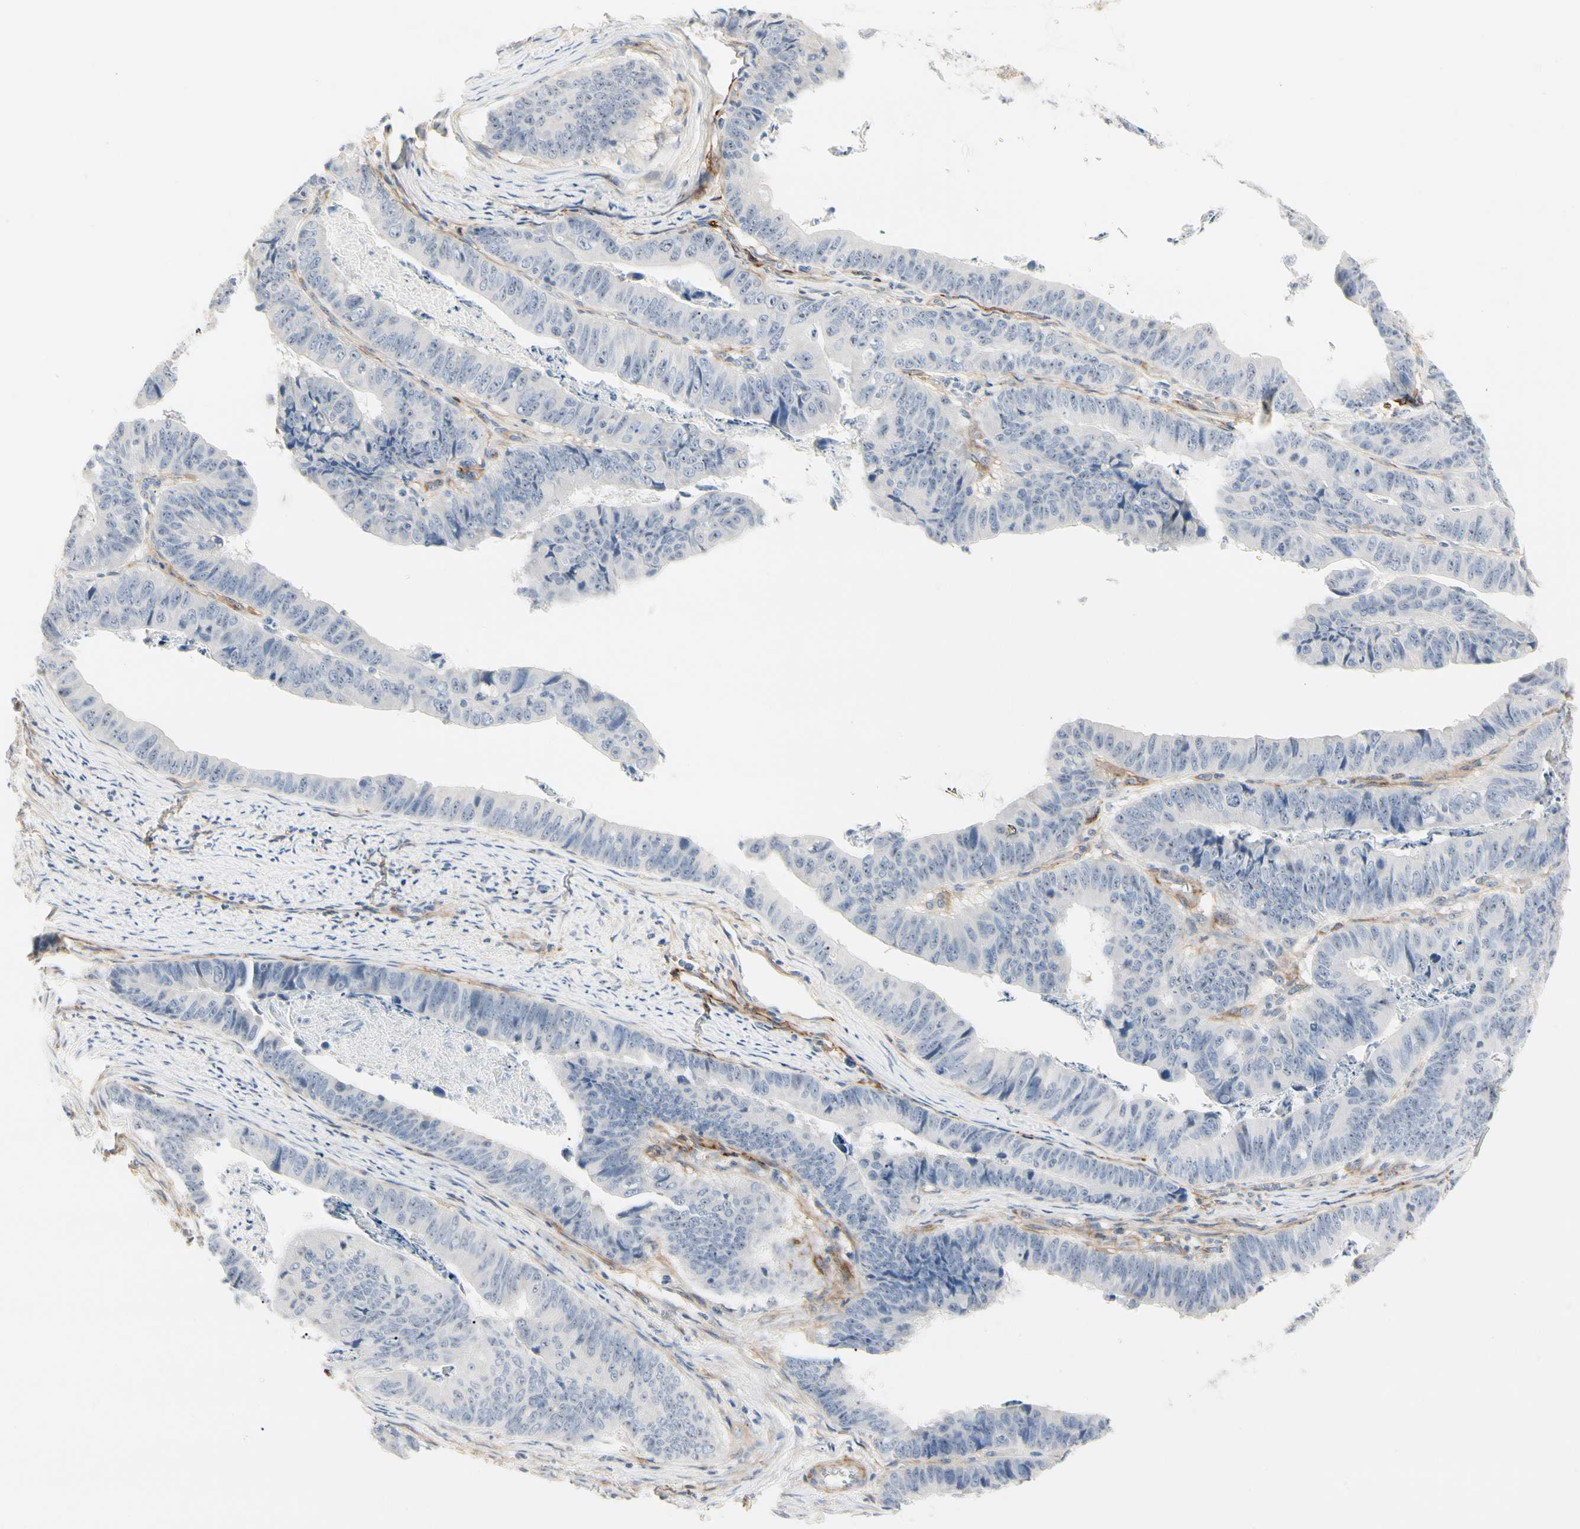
{"staining": {"intensity": "negative", "quantity": "none", "location": "none"}, "tissue": "stomach cancer", "cell_type": "Tumor cells", "image_type": "cancer", "snomed": [{"axis": "morphology", "description": "Adenocarcinoma, NOS"}, {"axis": "topography", "description": "Stomach, lower"}], "caption": "Immunohistochemistry micrograph of human stomach cancer stained for a protein (brown), which shows no positivity in tumor cells.", "gene": "GGT5", "patient": {"sex": "male", "age": 77}}